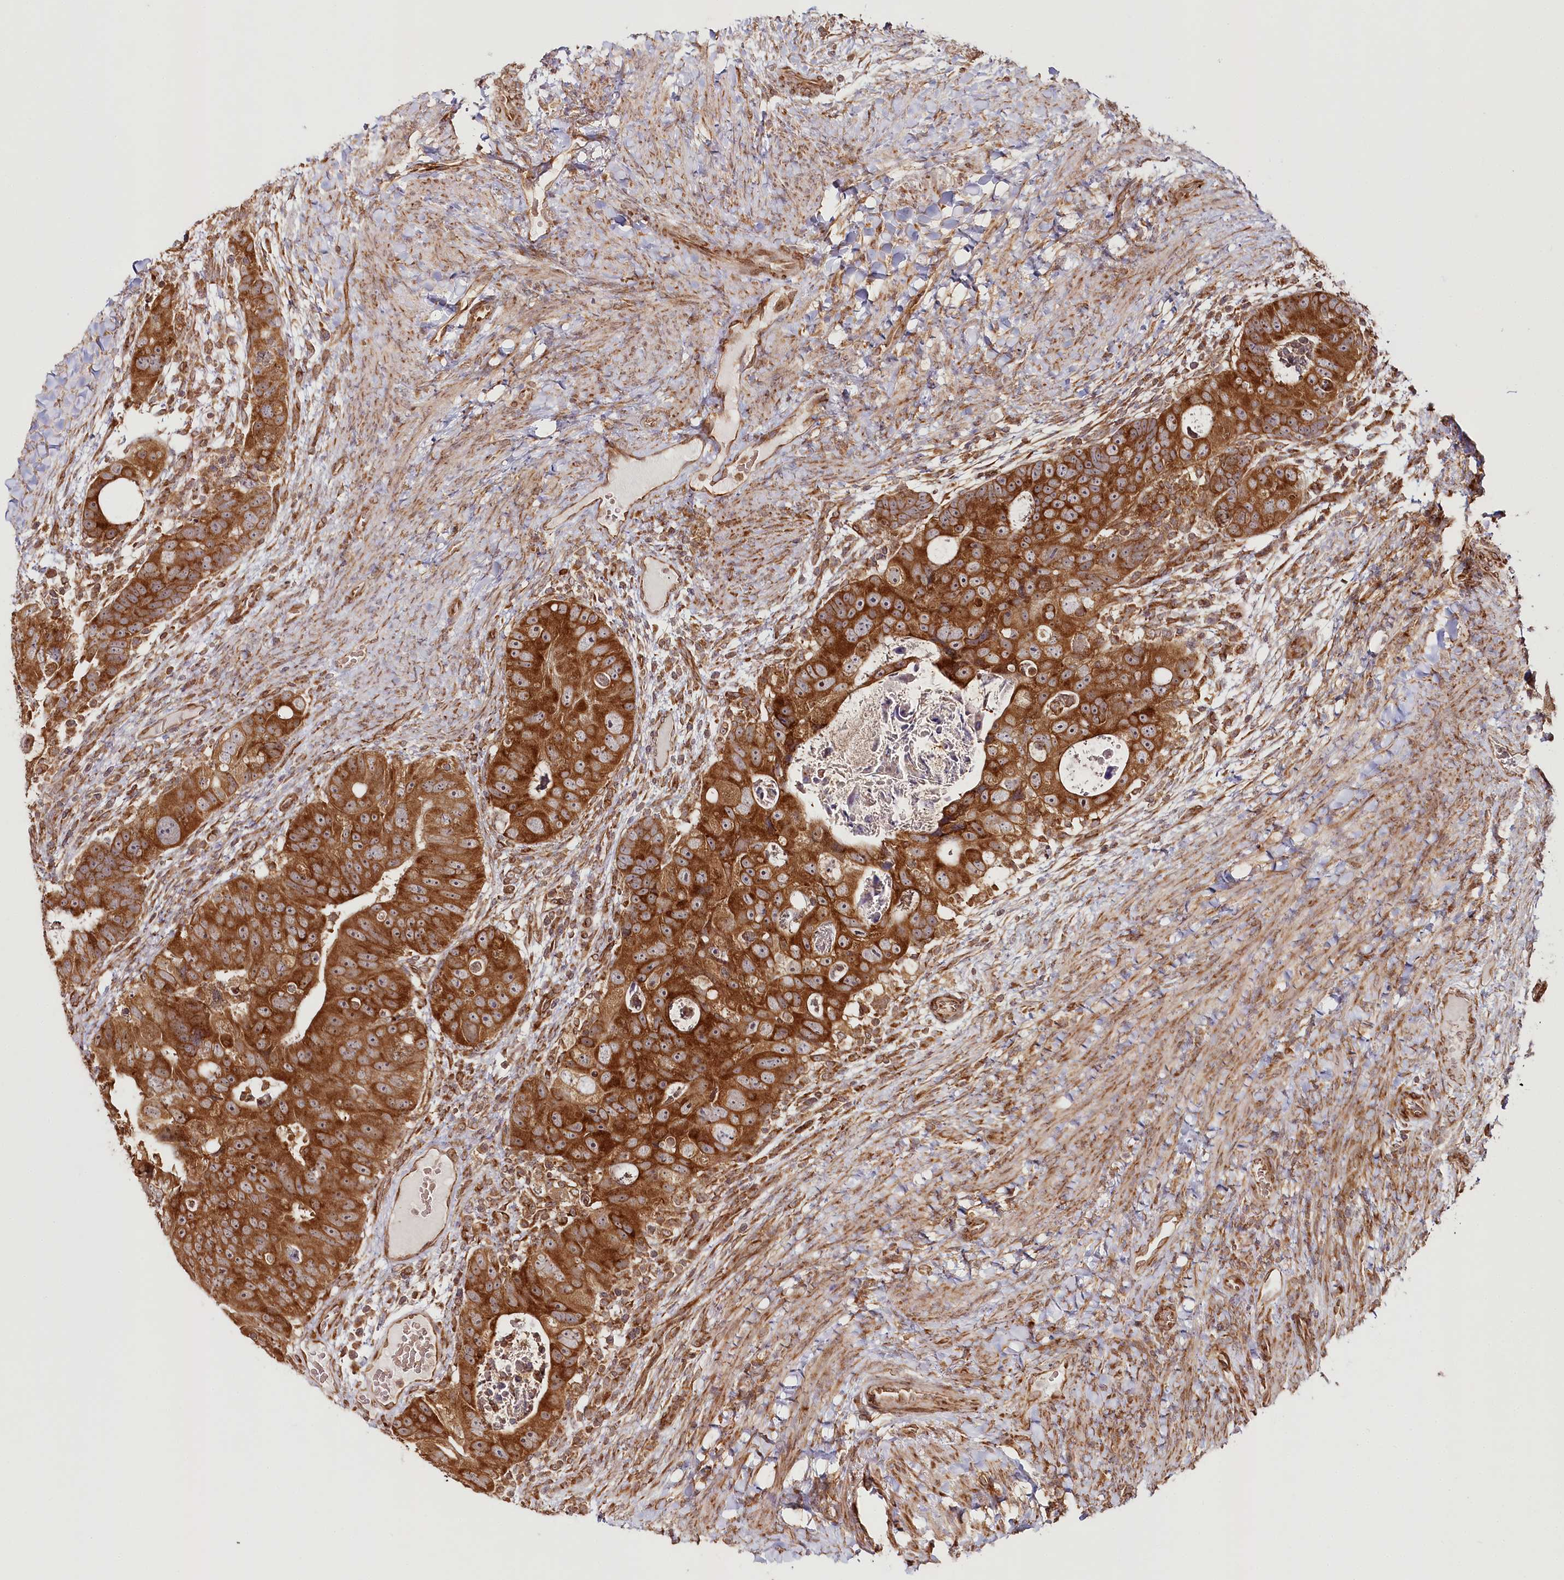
{"staining": {"intensity": "strong", "quantity": ">75%", "location": "cytoplasmic/membranous,nuclear"}, "tissue": "colorectal cancer", "cell_type": "Tumor cells", "image_type": "cancer", "snomed": [{"axis": "morphology", "description": "Adenocarcinoma, NOS"}, {"axis": "topography", "description": "Rectum"}], "caption": "Protein positivity by immunohistochemistry demonstrates strong cytoplasmic/membranous and nuclear expression in approximately >75% of tumor cells in colorectal cancer (adenocarcinoma).", "gene": "OTUD4", "patient": {"sex": "male", "age": 59}}